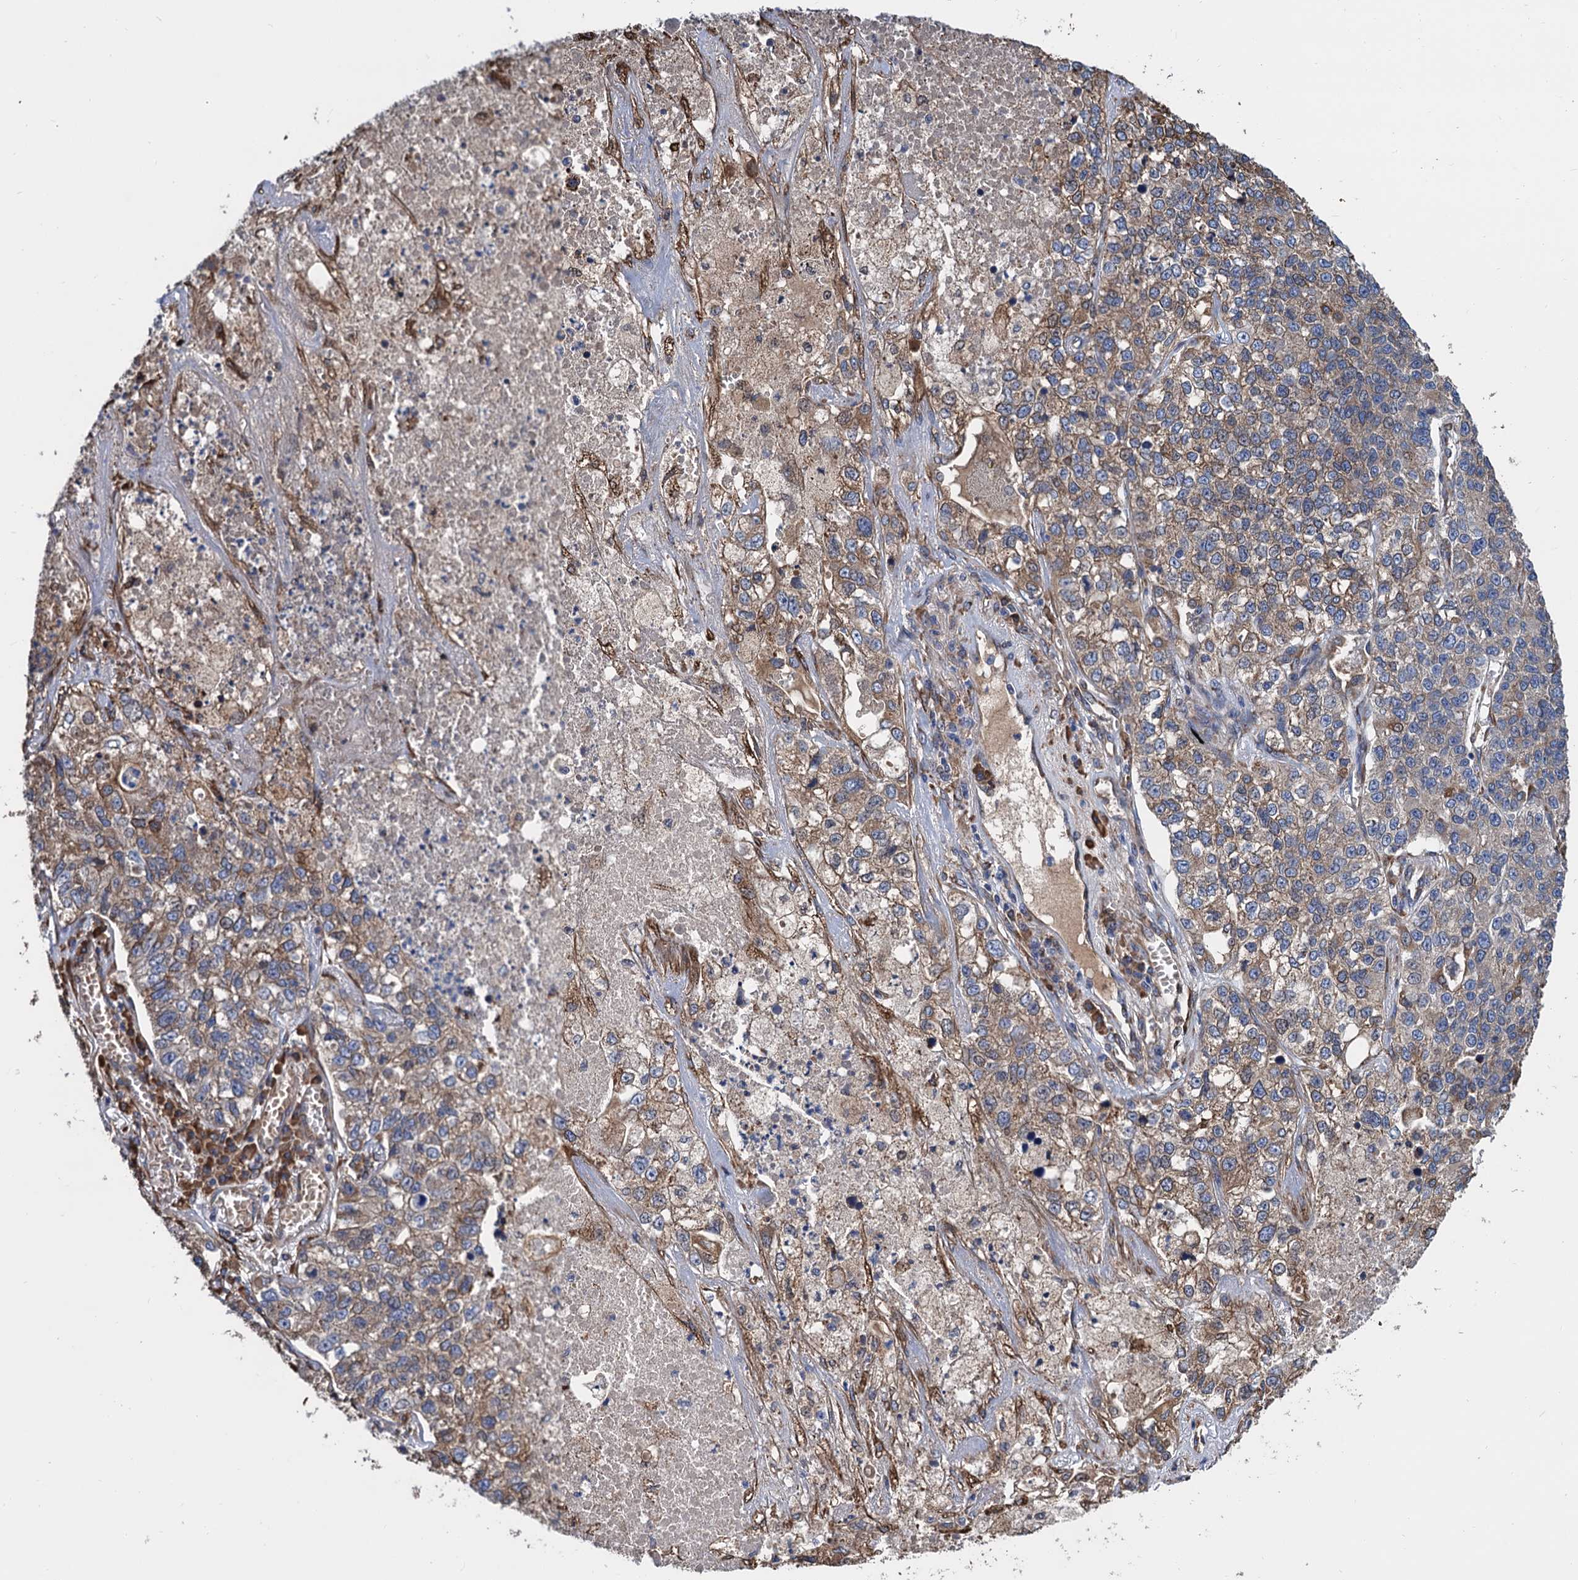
{"staining": {"intensity": "weak", "quantity": "25%-75%", "location": "cytoplasmic/membranous"}, "tissue": "lung cancer", "cell_type": "Tumor cells", "image_type": "cancer", "snomed": [{"axis": "morphology", "description": "Adenocarcinoma, NOS"}, {"axis": "topography", "description": "Lung"}], "caption": "This photomicrograph exhibits IHC staining of human lung cancer (adenocarcinoma), with low weak cytoplasmic/membranous staining in about 25%-75% of tumor cells.", "gene": "CNNM1", "patient": {"sex": "male", "age": 49}}